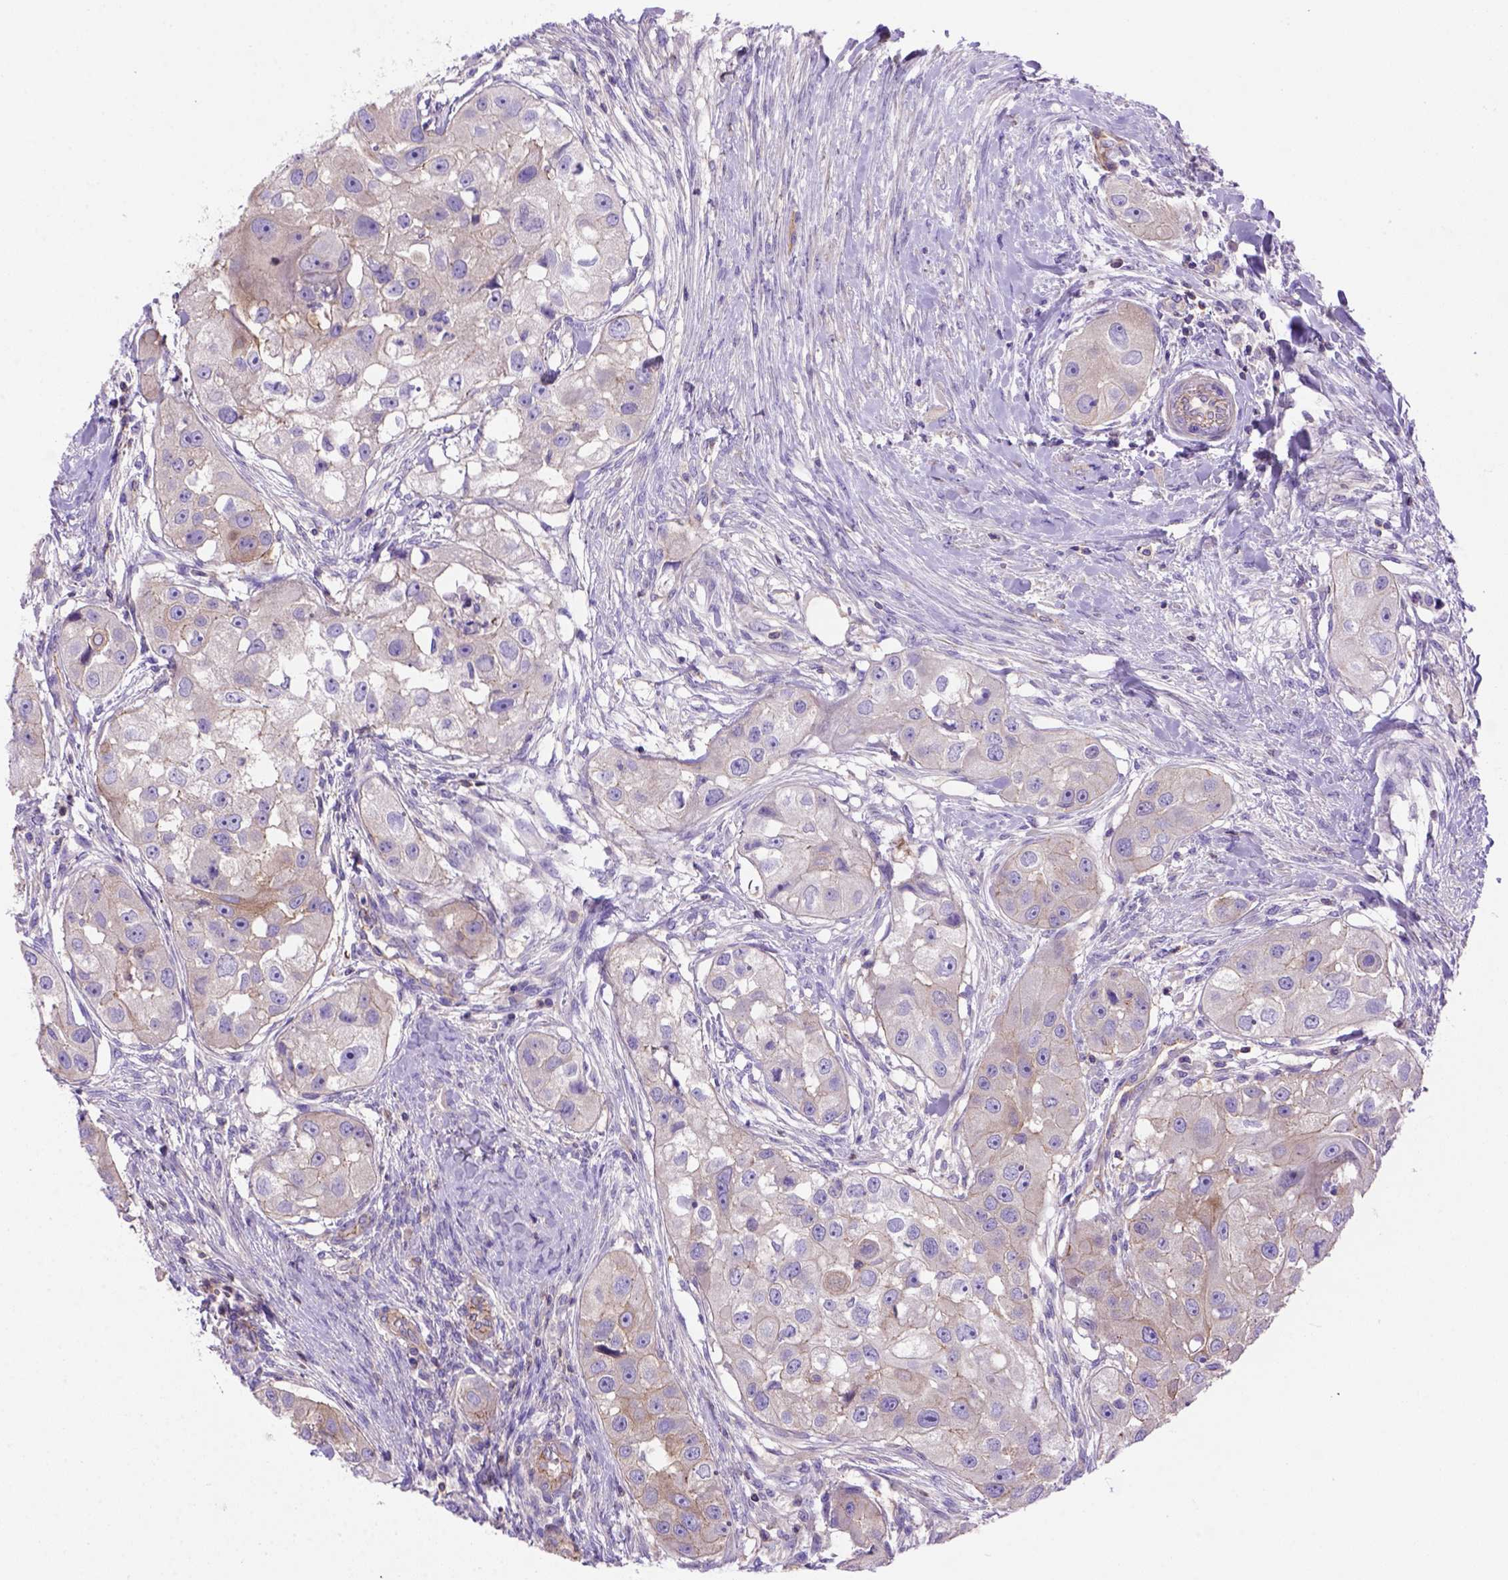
{"staining": {"intensity": "moderate", "quantity": "<25%", "location": "cytoplasmic/membranous"}, "tissue": "head and neck cancer", "cell_type": "Tumor cells", "image_type": "cancer", "snomed": [{"axis": "morphology", "description": "Squamous cell carcinoma, NOS"}, {"axis": "topography", "description": "Head-Neck"}], "caption": "Immunohistochemical staining of head and neck squamous cell carcinoma shows low levels of moderate cytoplasmic/membranous staining in about <25% of tumor cells. The protein of interest is shown in brown color, while the nuclei are stained blue.", "gene": "PEX12", "patient": {"sex": "male", "age": 51}}